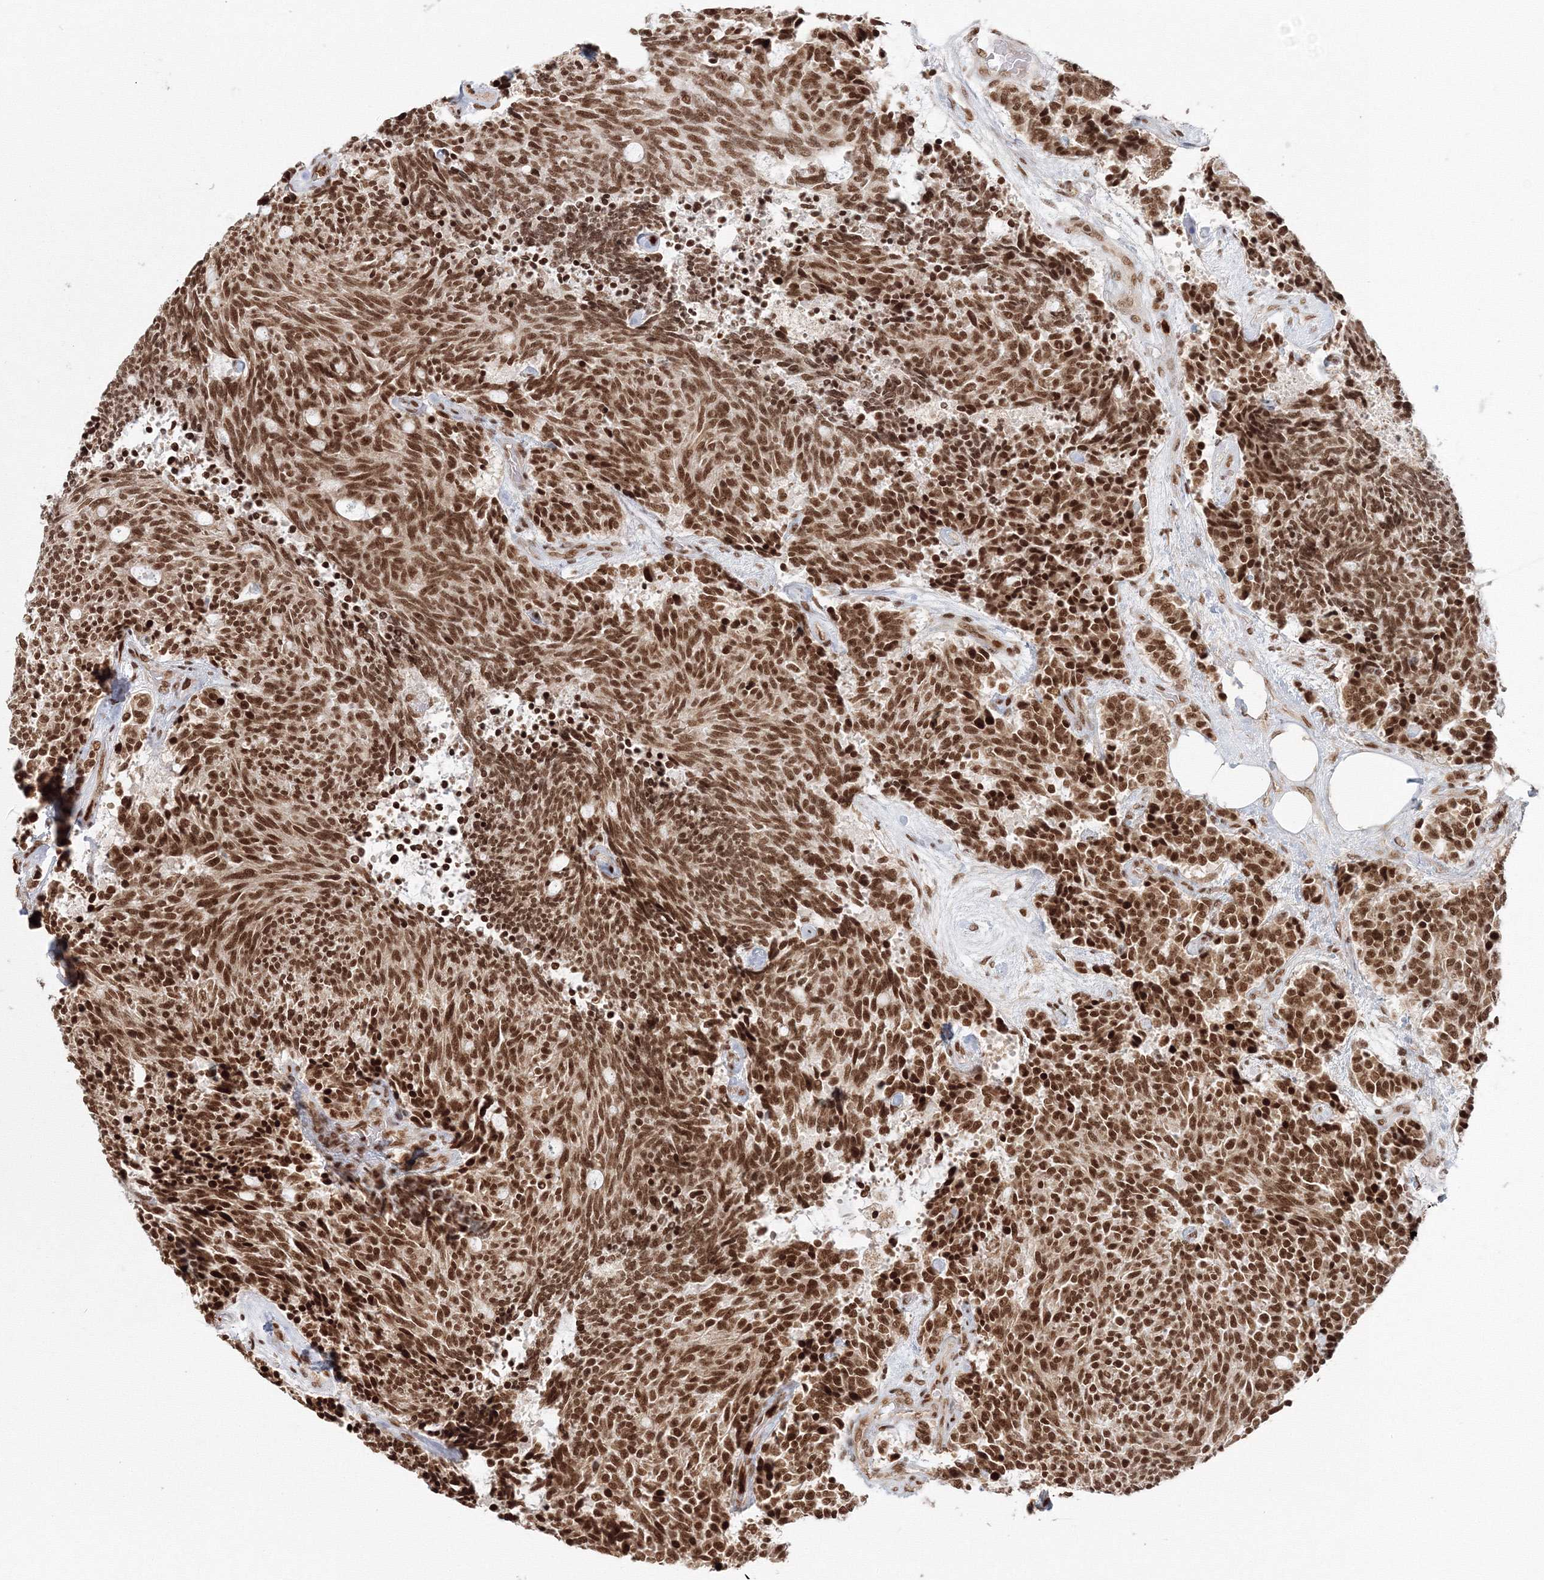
{"staining": {"intensity": "strong", "quantity": ">75%", "location": "nuclear"}, "tissue": "carcinoid", "cell_type": "Tumor cells", "image_type": "cancer", "snomed": [{"axis": "morphology", "description": "Carcinoid, malignant, NOS"}, {"axis": "topography", "description": "Pancreas"}], "caption": "Protein analysis of carcinoid (malignant) tissue shows strong nuclear expression in about >75% of tumor cells. The staining was performed using DAB (3,3'-diaminobenzidine), with brown indicating positive protein expression. Nuclei are stained blue with hematoxylin.", "gene": "KIF20A", "patient": {"sex": "female", "age": 54}}